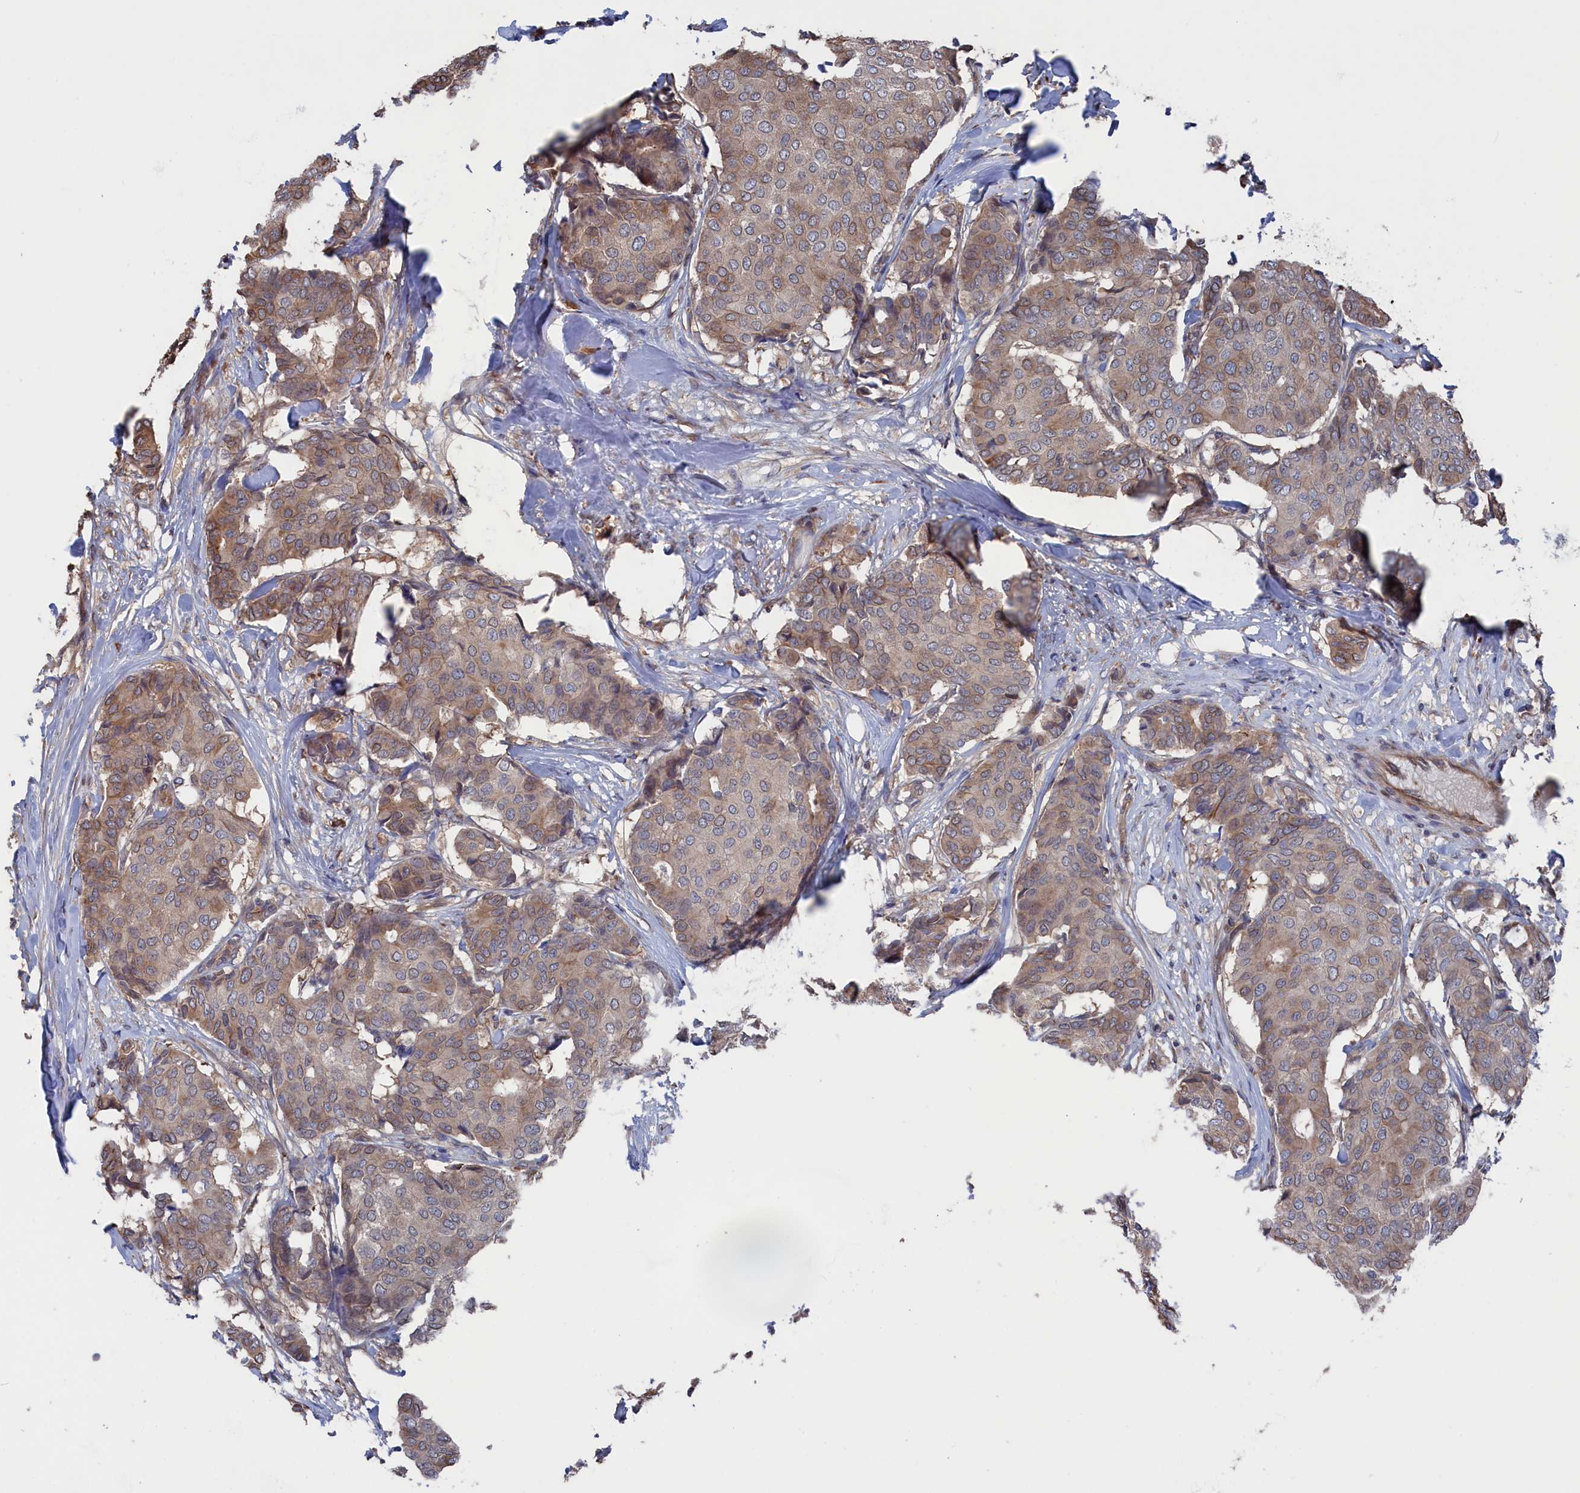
{"staining": {"intensity": "weak", "quantity": "25%-75%", "location": "cytoplasmic/membranous"}, "tissue": "breast cancer", "cell_type": "Tumor cells", "image_type": "cancer", "snomed": [{"axis": "morphology", "description": "Duct carcinoma"}, {"axis": "topography", "description": "Breast"}], "caption": "Protein expression analysis of invasive ductal carcinoma (breast) reveals weak cytoplasmic/membranous staining in about 25%-75% of tumor cells. (DAB (3,3'-diaminobenzidine) = brown stain, brightfield microscopy at high magnification).", "gene": "NUTF2", "patient": {"sex": "female", "age": 75}}